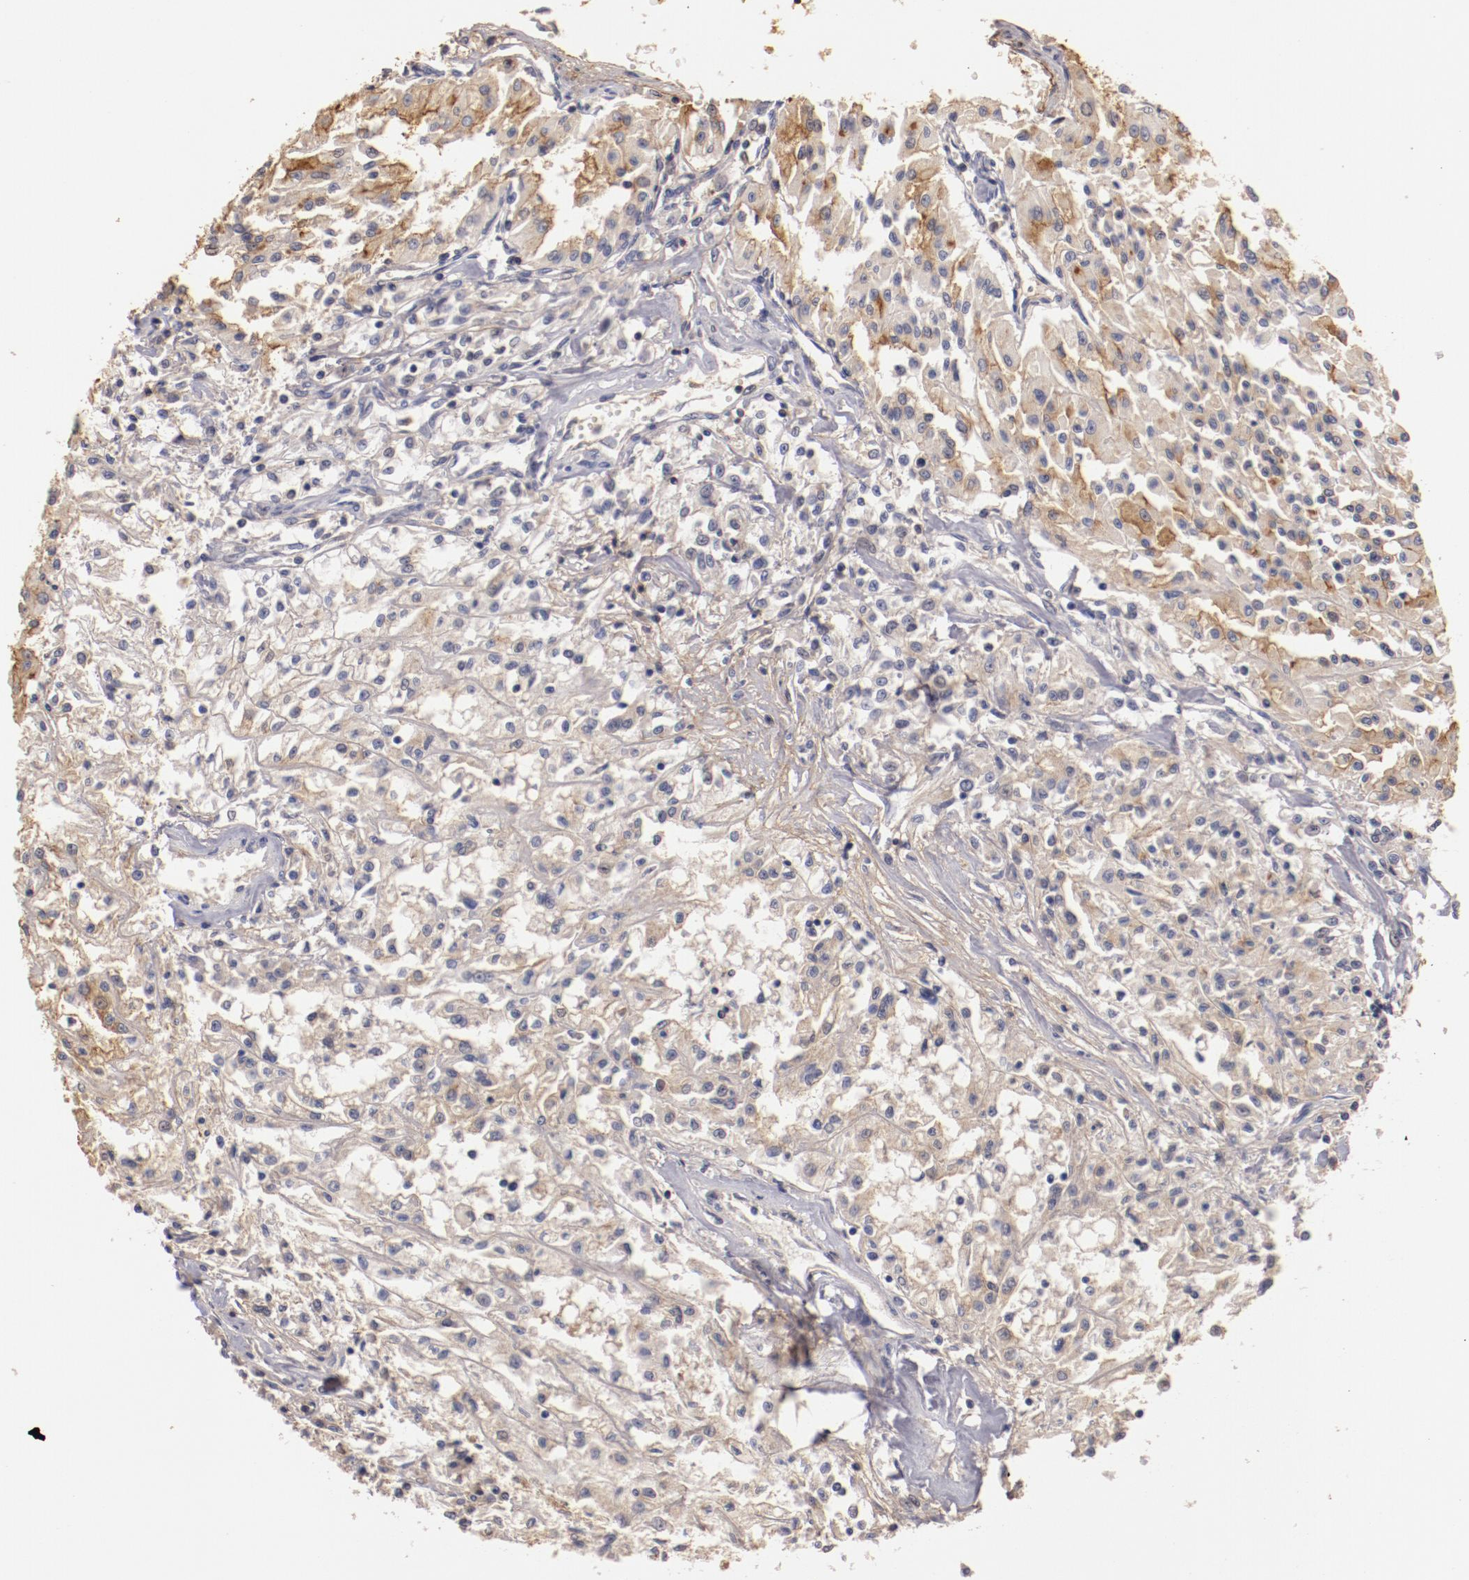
{"staining": {"intensity": "weak", "quantity": "<25%", "location": "cytoplasmic/membranous"}, "tissue": "renal cancer", "cell_type": "Tumor cells", "image_type": "cancer", "snomed": [{"axis": "morphology", "description": "Adenocarcinoma, NOS"}, {"axis": "topography", "description": "Kidney"}], "caption": "This photomicrograph is of adenocarcinoma (renal) stained with IHC to label a protein in brown with the nuclei are counter-stained blue. There is no positivity in tumor cells.", "gene": "MBL2", "patient": {"sex": "male", "age": 78}}